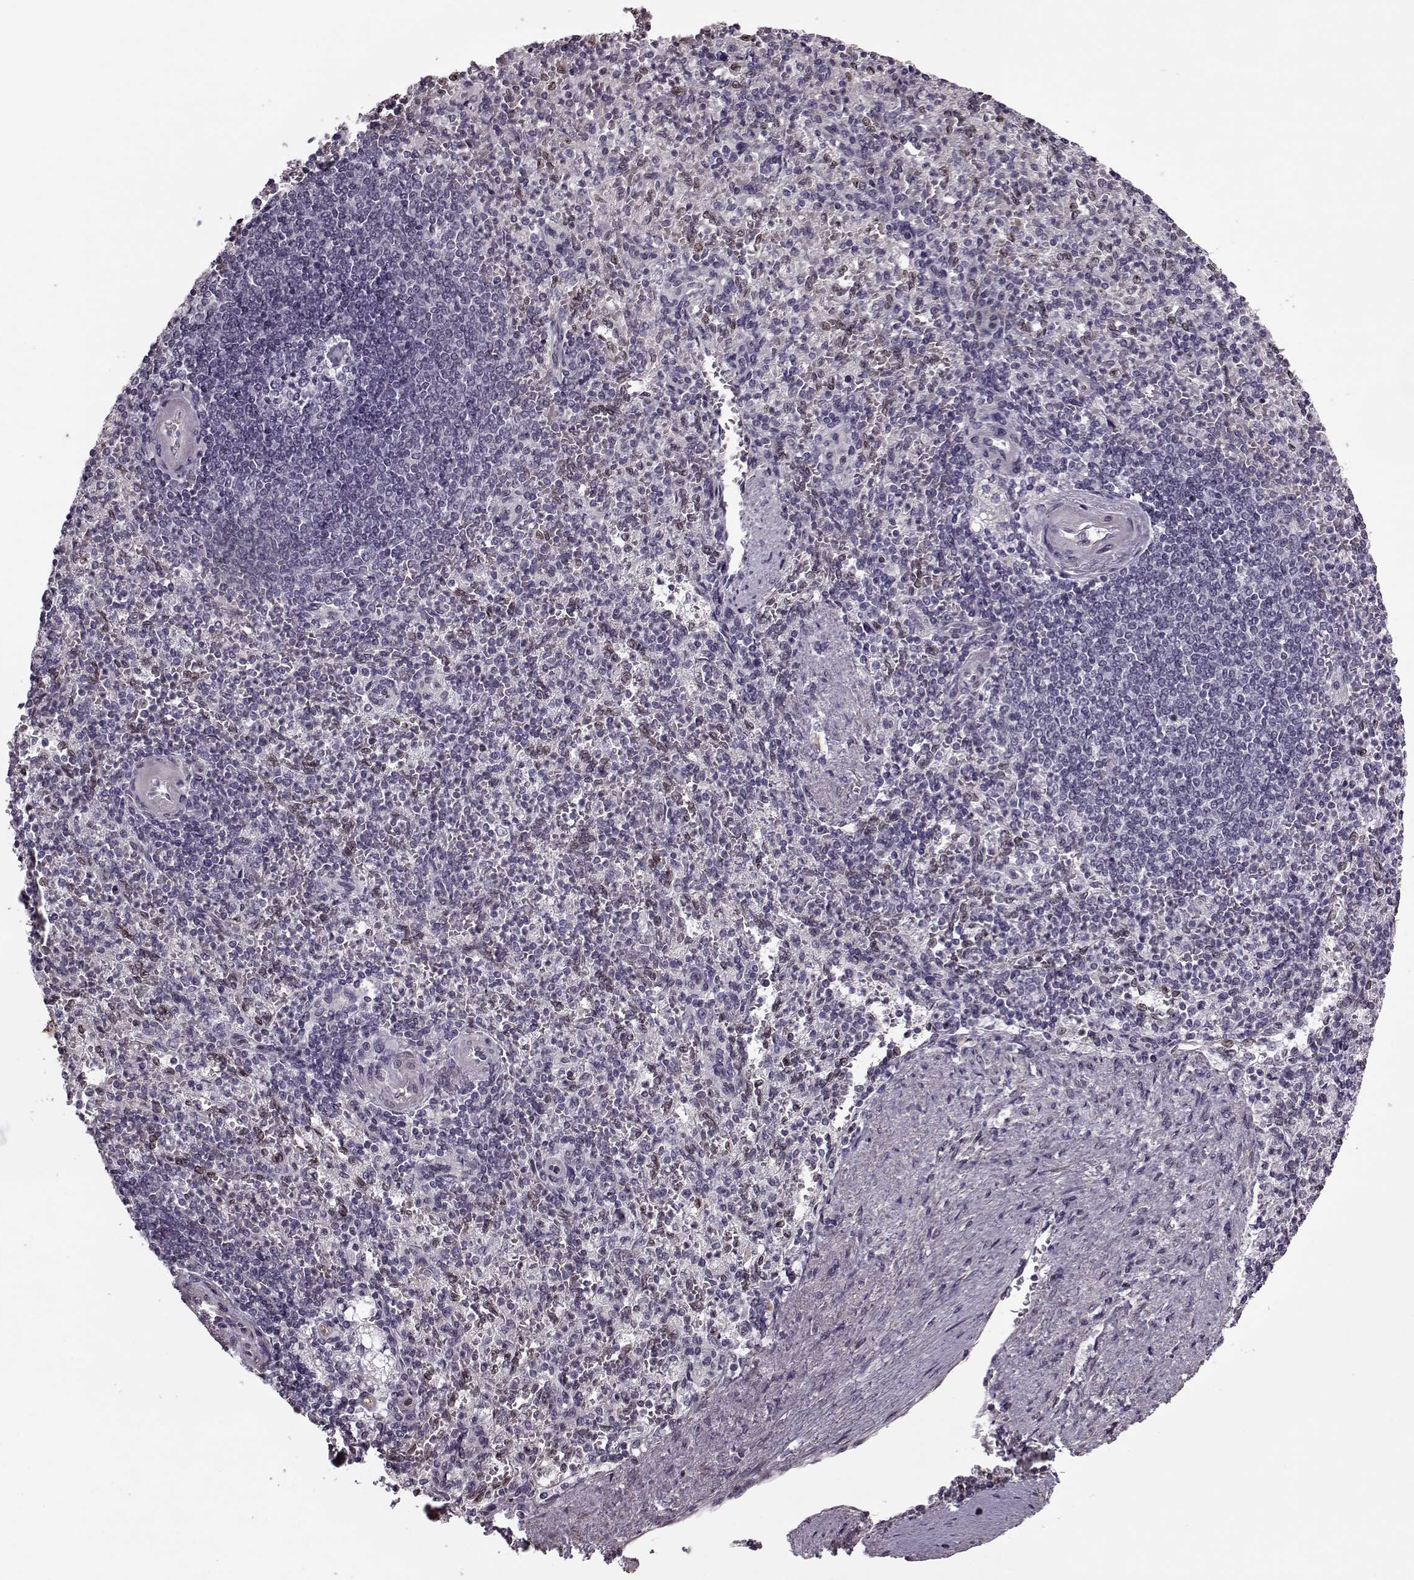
{"staining": {"intensity": "negative", "quantity": "none", "location": "none"}, "tissue": "spleen", "cell_type": "Cells in red pulp", "image_type": "normal", "snomed": [{"axis": "morphology", "description": "Normal tissue, NOS"}, {"axis": "topography", "description": "Spleen"}], "caption": "Micrograph shows no significant protein positivity in cells in red pulp of benign spleen.", "gene": "KRT9", "patient": {"sex": "female", "age": 74}}